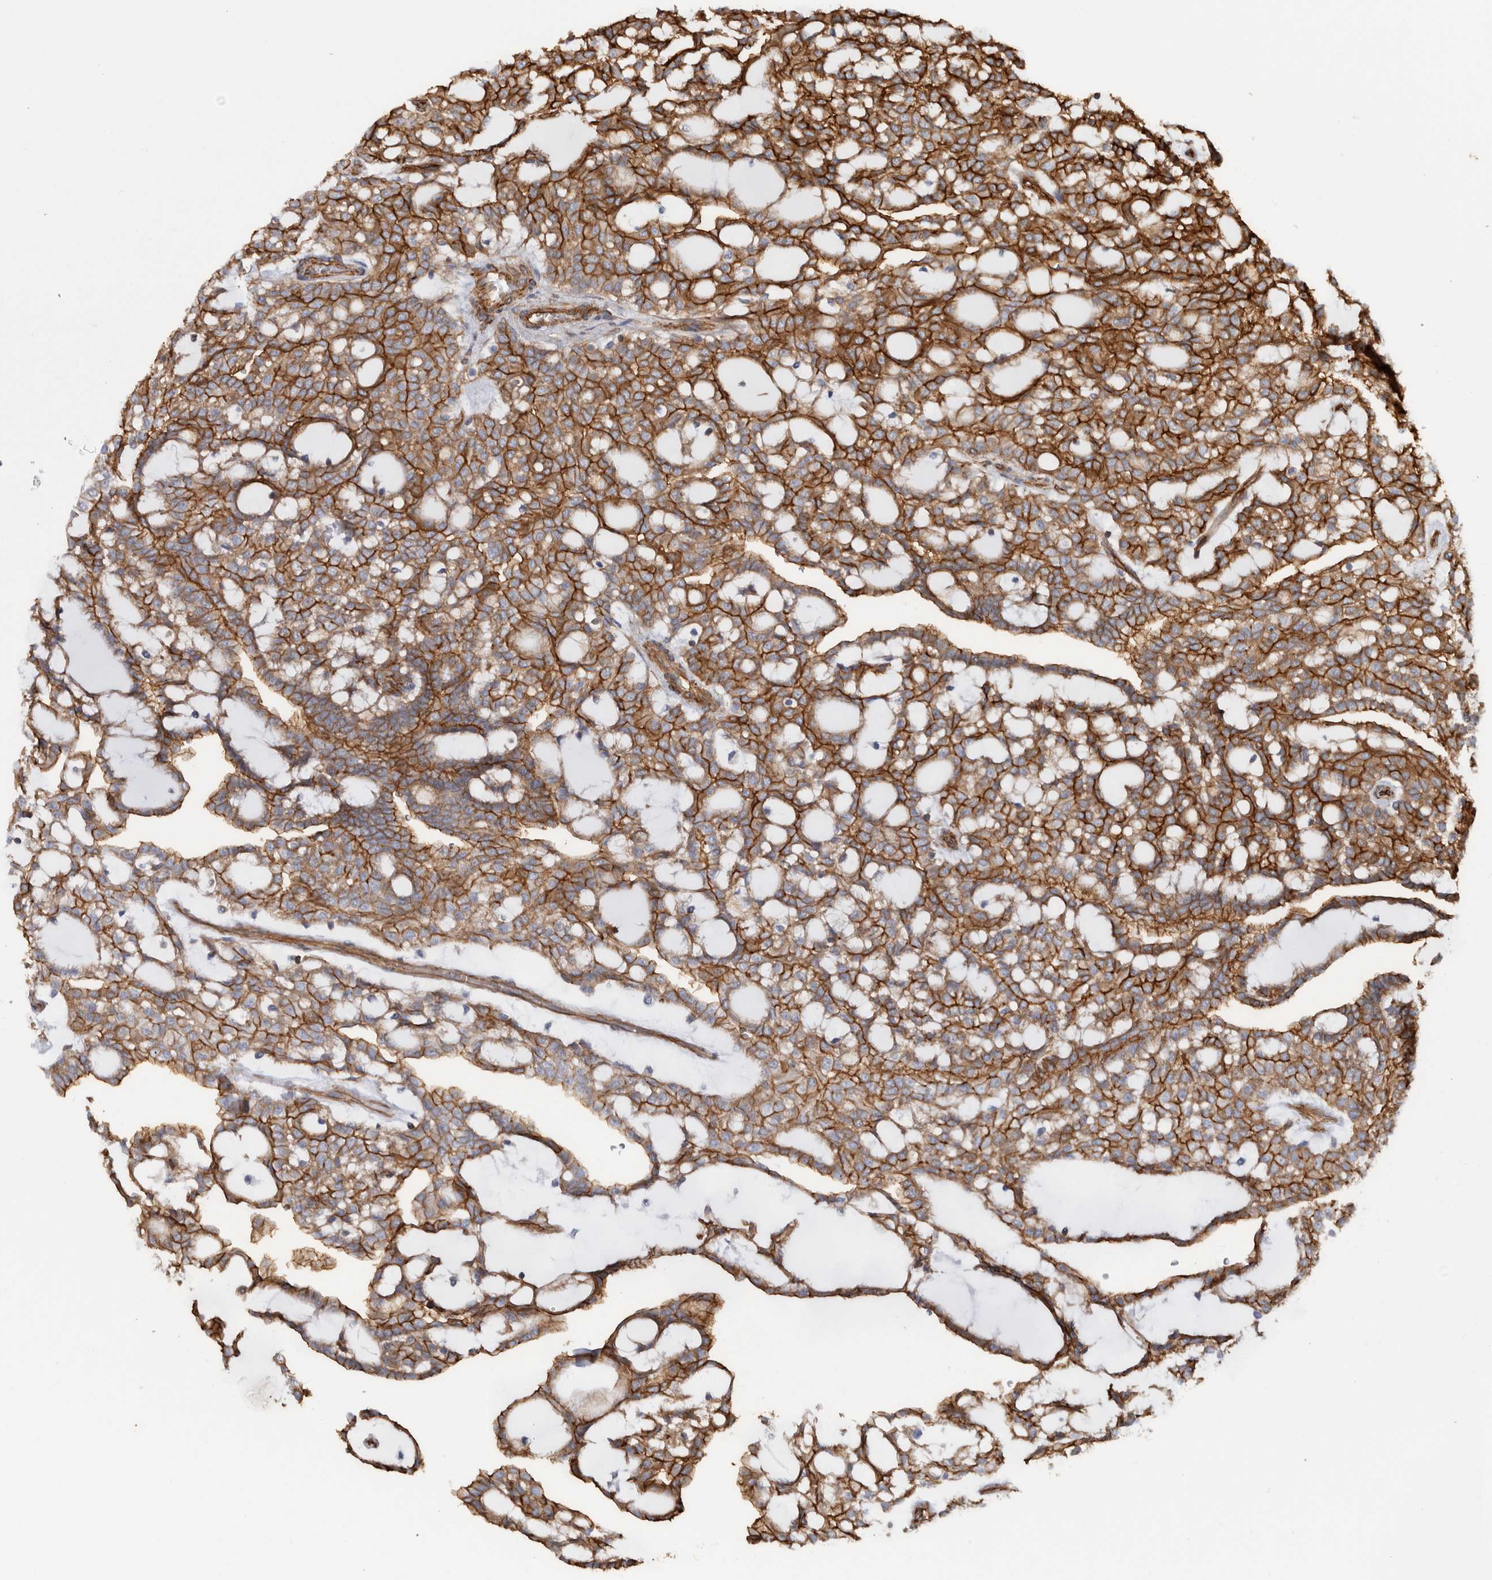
{"staining": {"intensity": "strong", "quantity": "25%-75%", "location": "cytoplasmic/membranous"}, "tissue": "renal cancer", "cell_type": "Tumor cells", "image_type": "cancer", "snomed": [{"axis": "morphology", "description": "Adenocarcinoma, NOS"}, {"axis": "topography", "description": "Kidney"}], "caption": "Renal adenocarcinoma stained for a protein reveals strong cytoplasmic/membranous positivity in tumor cells. The protein is shown in brown color, while the nuclei are stained blue.", "gene": "AHNAK", "patient": {"sex": "male", "age": 63}}